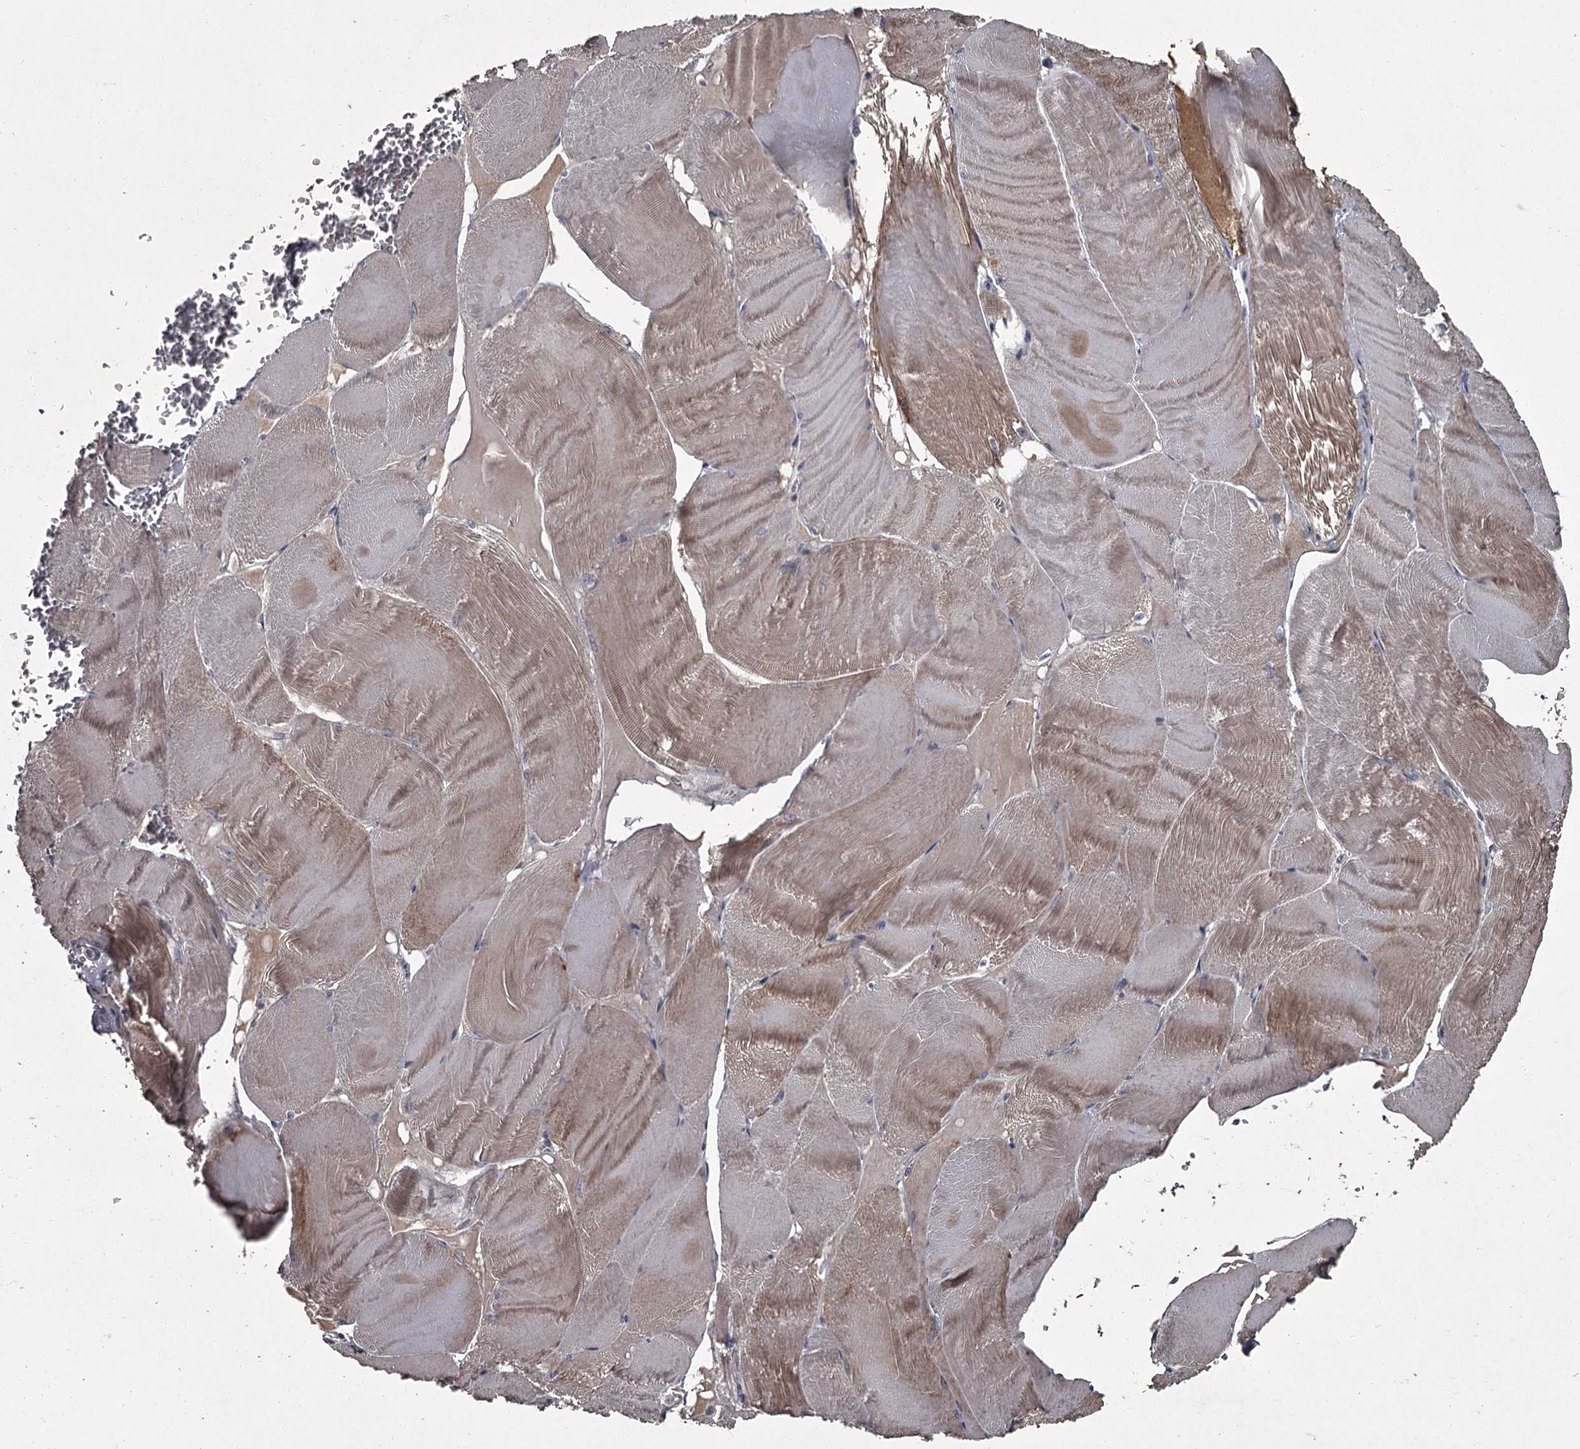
{"staining": {"intensity": "moderate", "quantity": "<25%", "location": "cytoplasmic/membranous"}, "tissue": "skeletal muscle", "cell_type": "Myocytes", "image_type": "normal", "snomed": [{"axis": "morphology", "description": "Normal tissue, NOS"}, {"axis": "morphology", "description": "Basal cell carcinoma"}, {"axis": "topography", "description": "Skeletal muscle"}], "caption": "This micrograph demonstrates immunohistochemistry (IHC) staining of unremarkable skeletal muscle, with low moderate cytoplasmic/membranous positivity in approximately <25% of myocytes.", "gene": "FLVCR2", "patient": {"sex": "female", "age": 64}}